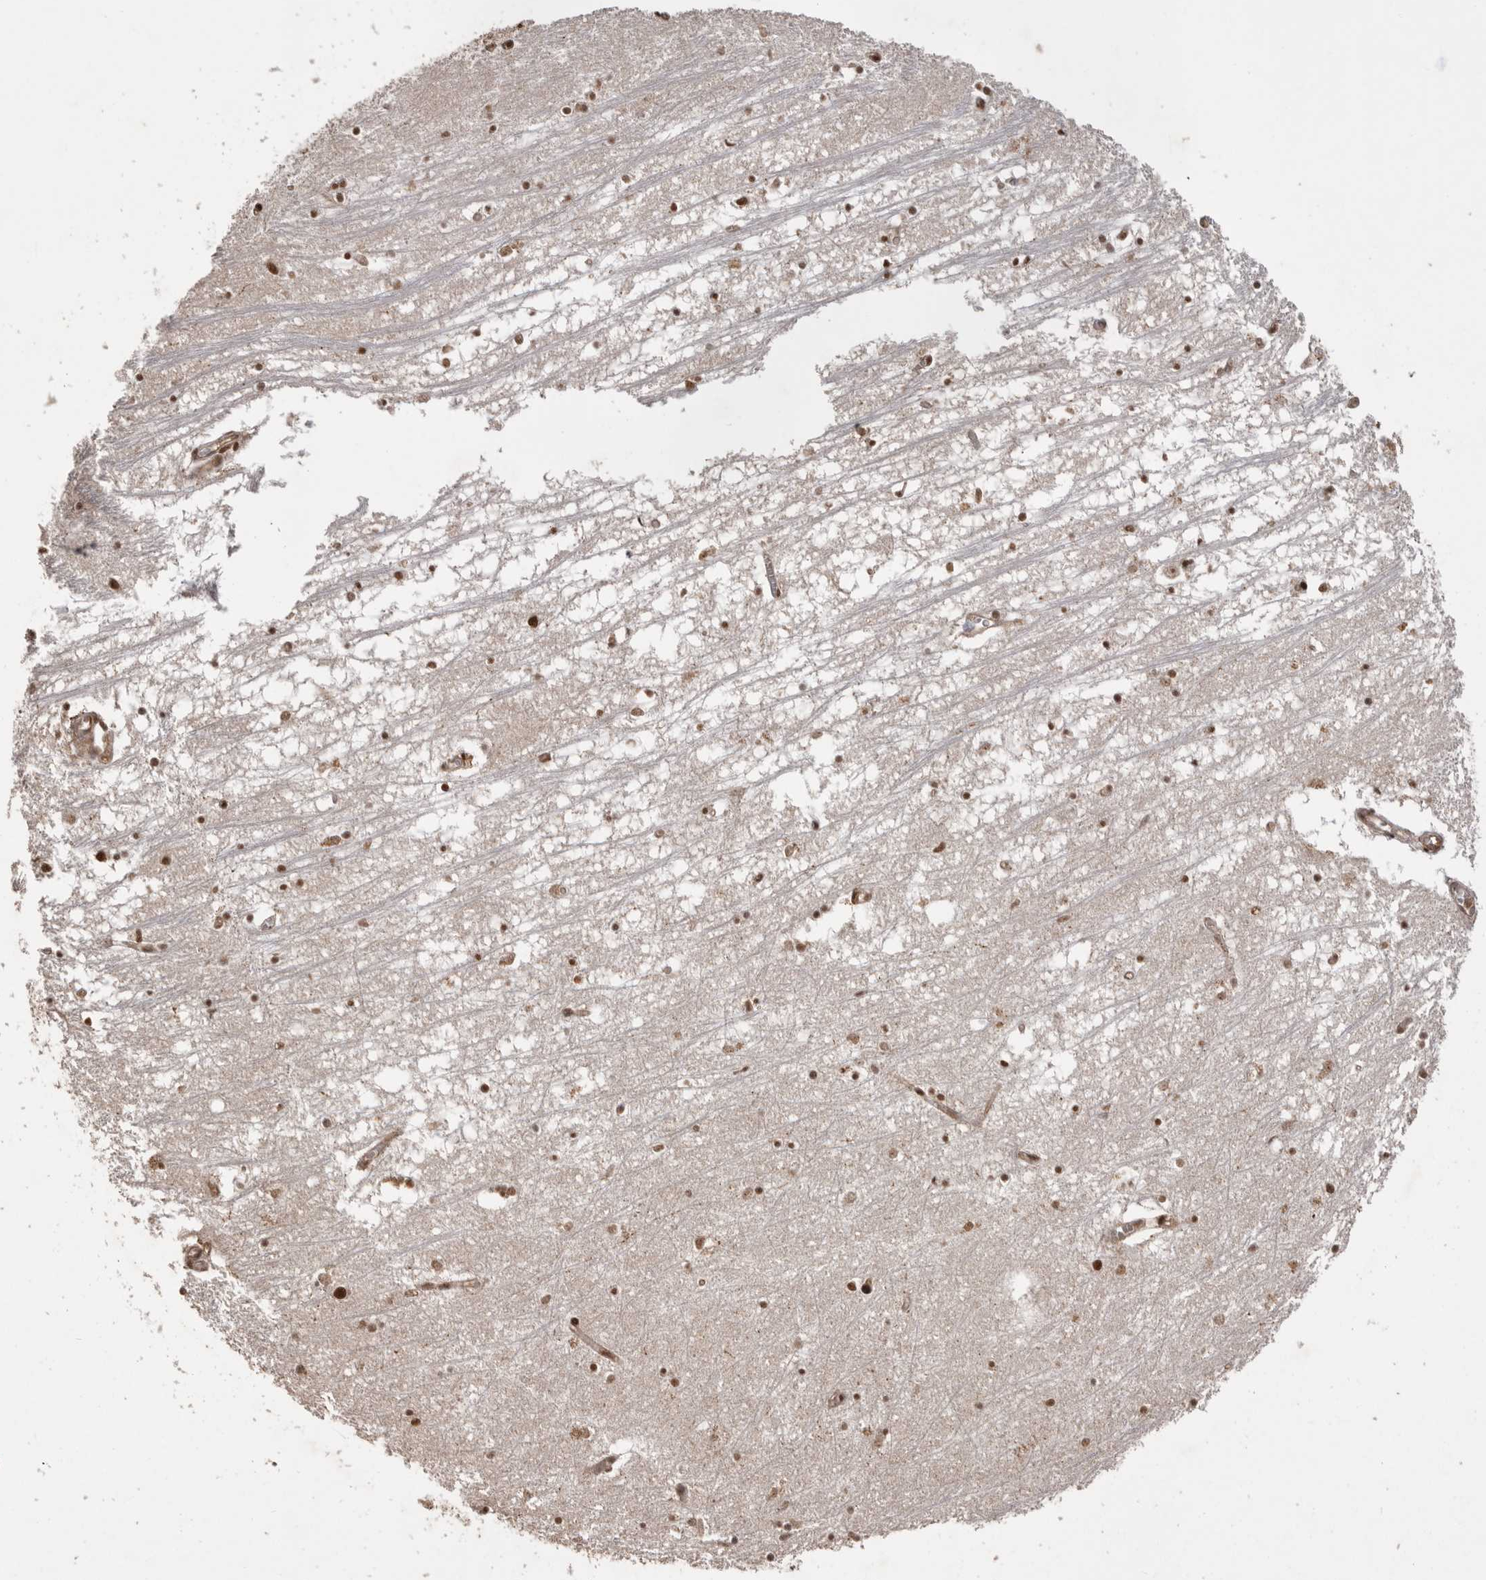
{"staining": {"intensity": "strong", "quantity": ">75%", "location": "nuclear"}, "tissue": "hippocampus", "cell_type": "Glial cells", "image_type": "normal", "snomed": [{"axis": "morphology", "description": "Normal tissue, NOS"}, {"axis": "topography", "description": "Hippocampus"}], "caption": "Human hippocampus stained with a protein marker reveals strong staining in glial cells.", "gene": "PPP1R8", "patient": {"sex": "male", "age": 70}}